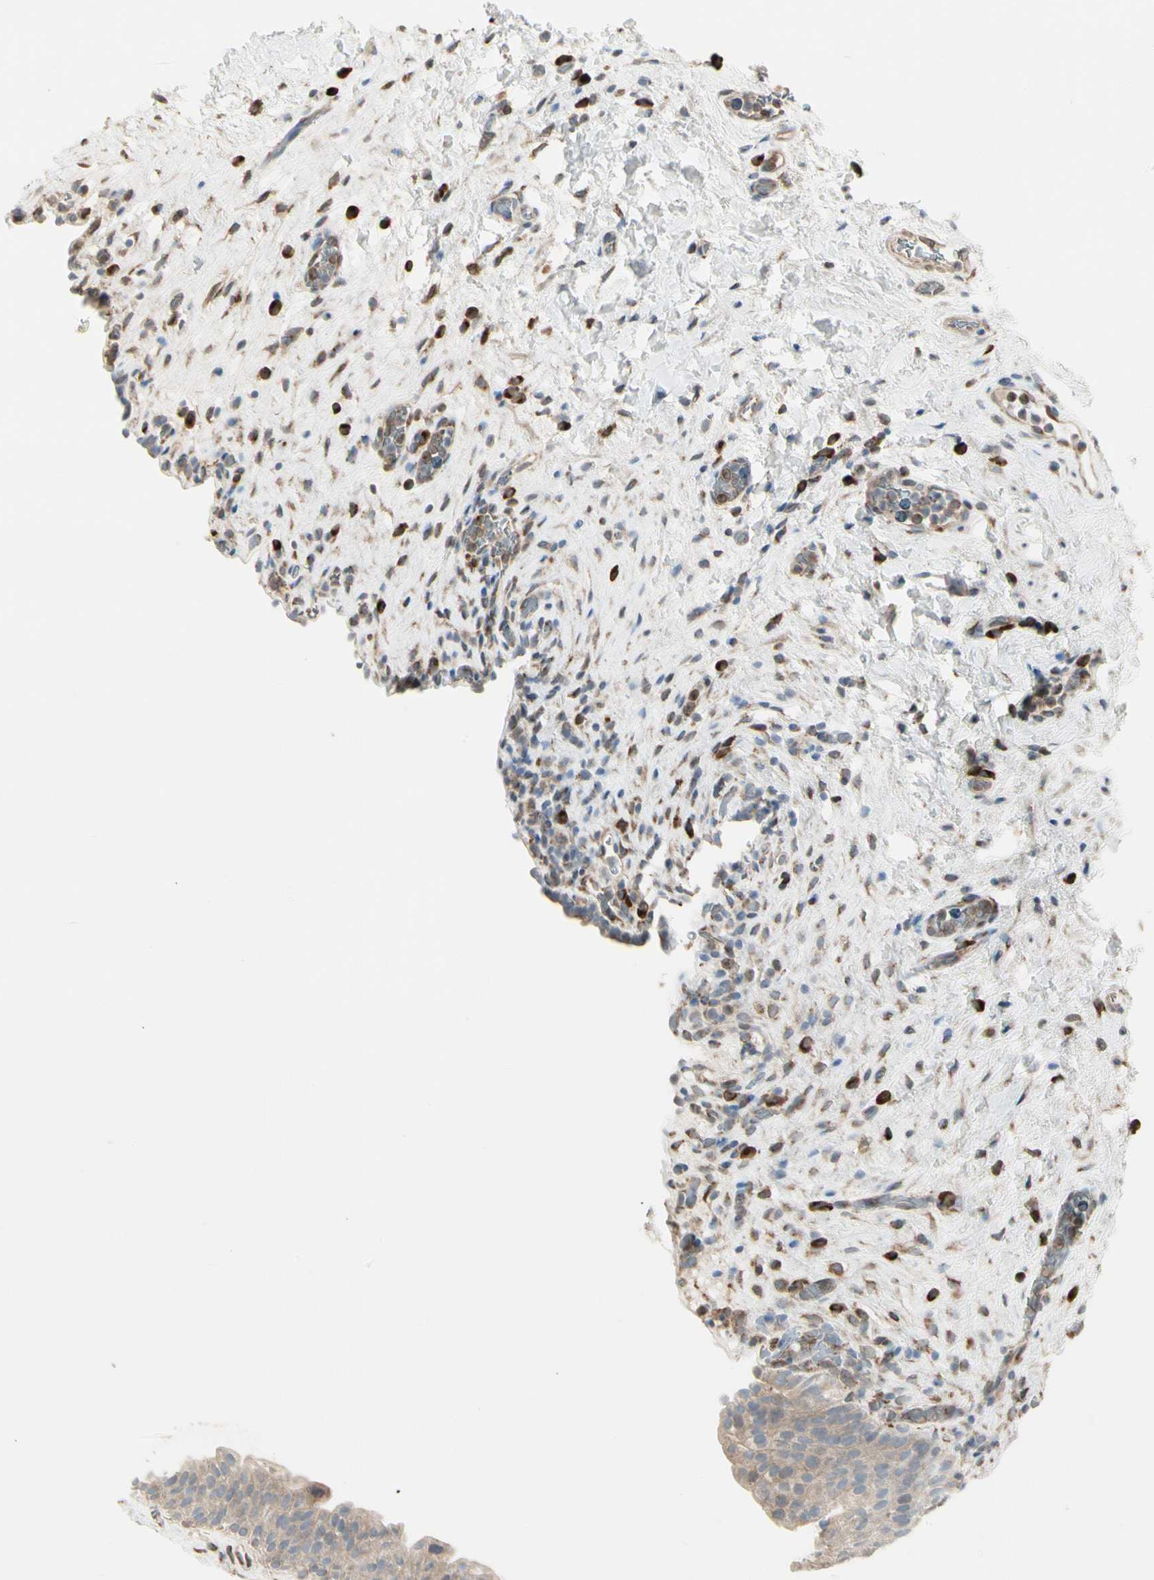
{"staining": {"intensity": "weak", "quantity": ">75%", "location": "cytoplasmic/membranous"}, "tissue": "urinary bladder", "cell_type": "Urothelial cells", "image_type": "normal", "snomed": [{"axis": "morphology", "description": "Normal tissue, NOS"}, {"axis": "topography", "description": "Urinary bladder"}], "caption": "Urothelial cells exhibit low levels of weak cytoplasmic/membranous positivity in about >75% of cells in unremarkable urinary bladder. Immunohistochemistry (ihc) stains the protein in brown and the nuclei are stained blue.", "gene": "NUCB2", "patient": {"sex": "female", "age": 64}}